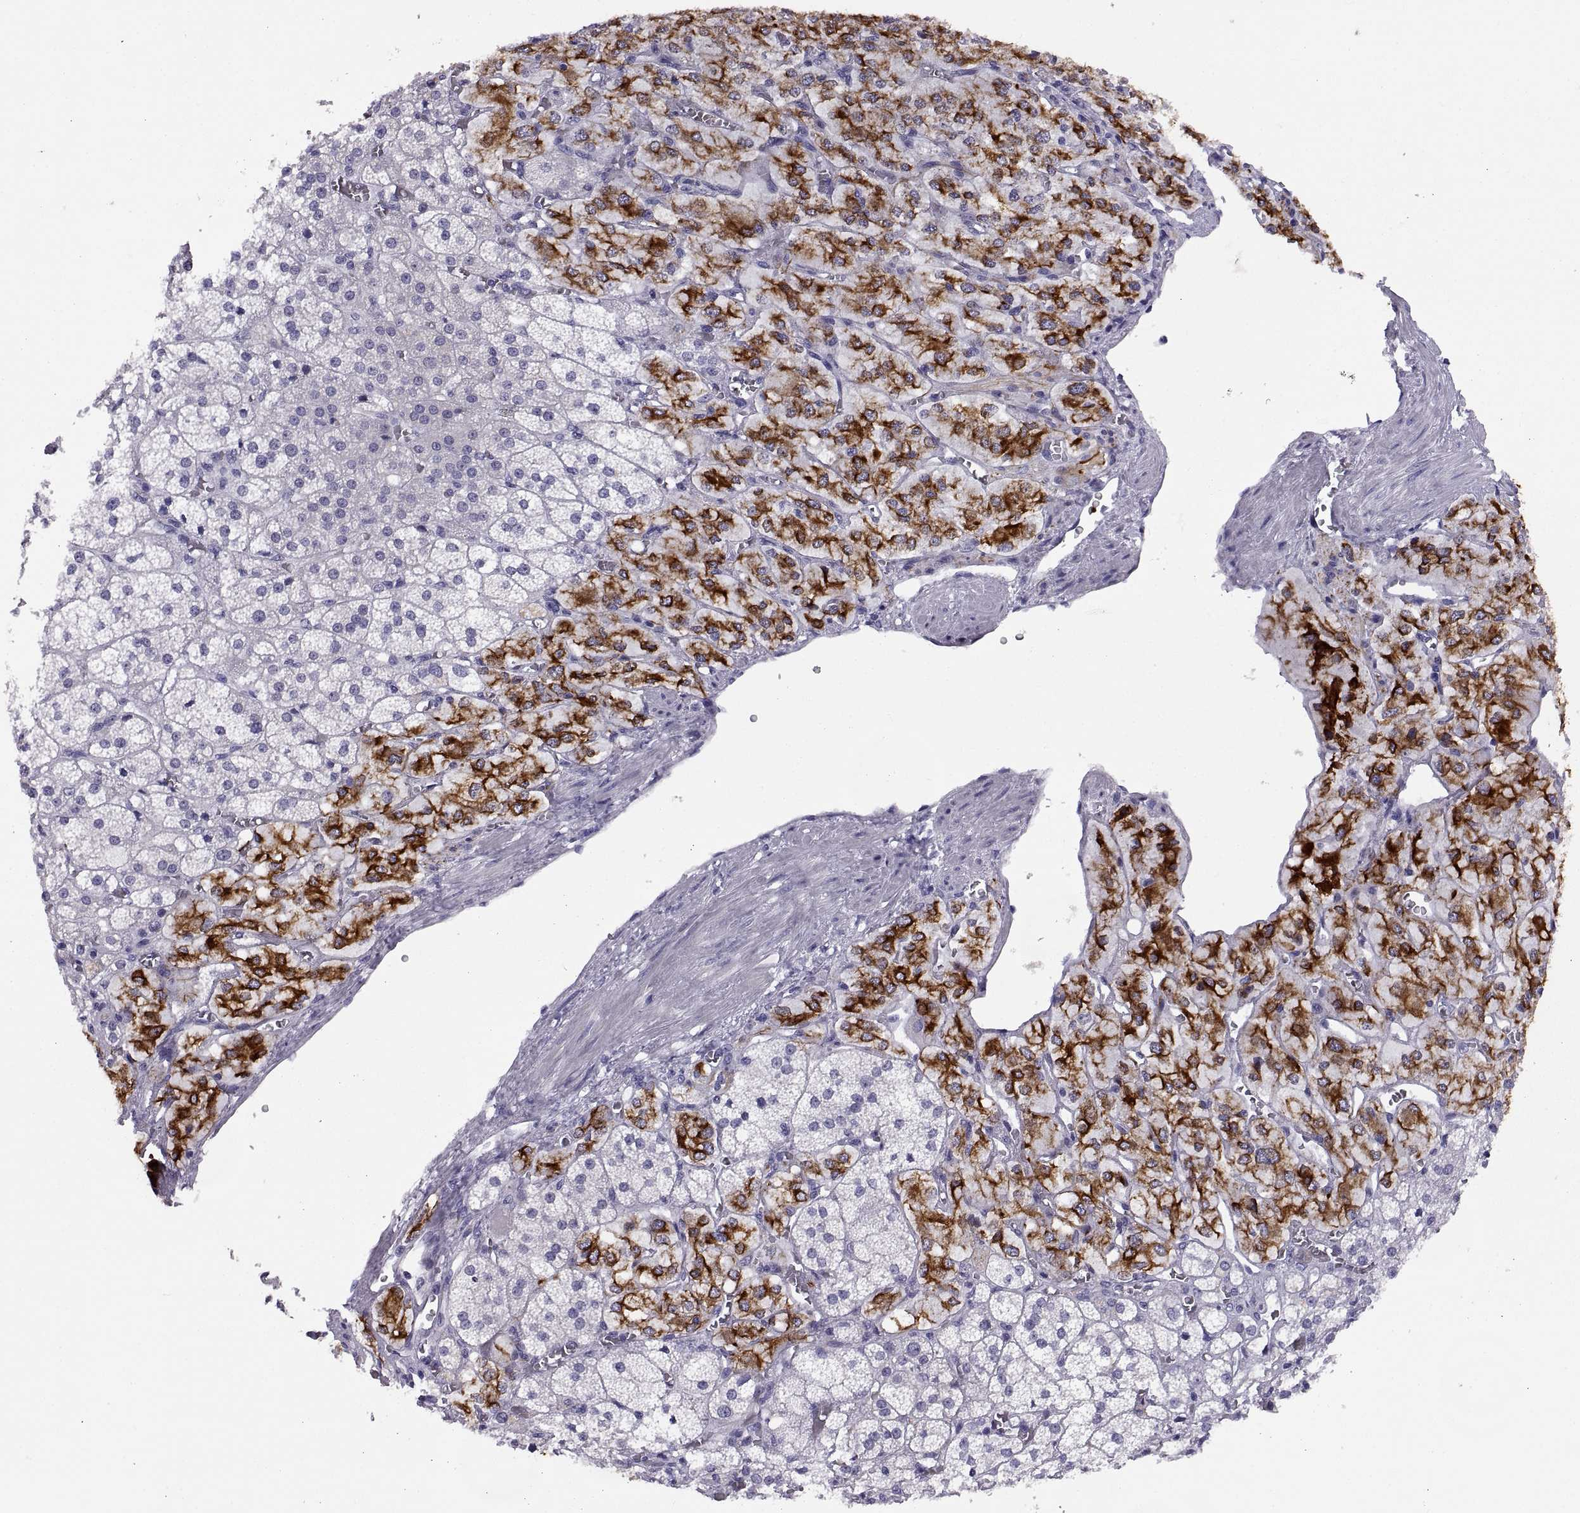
{"staining": {"intensity": "strong", "quantity": "25%-75%", "location": "cytoplasmic/membranous"}, "tissue": "adrenal gland", "cell_type": "Glandular cells", "image_type": "normal", "snomed": [{"axis": "morphology", "description": "Normal tissue, NOS"}, {"axis": "topography", "description": "Adrenal gland"}], "caption": "Protein expression analysis of unremarkable adrenal gland reveals strong cytoplasmic/membranous staining in approximately 25%-75% of glandular cells.", "gene": "RGS20", "patient": {"sex": "female", "age": 60}}